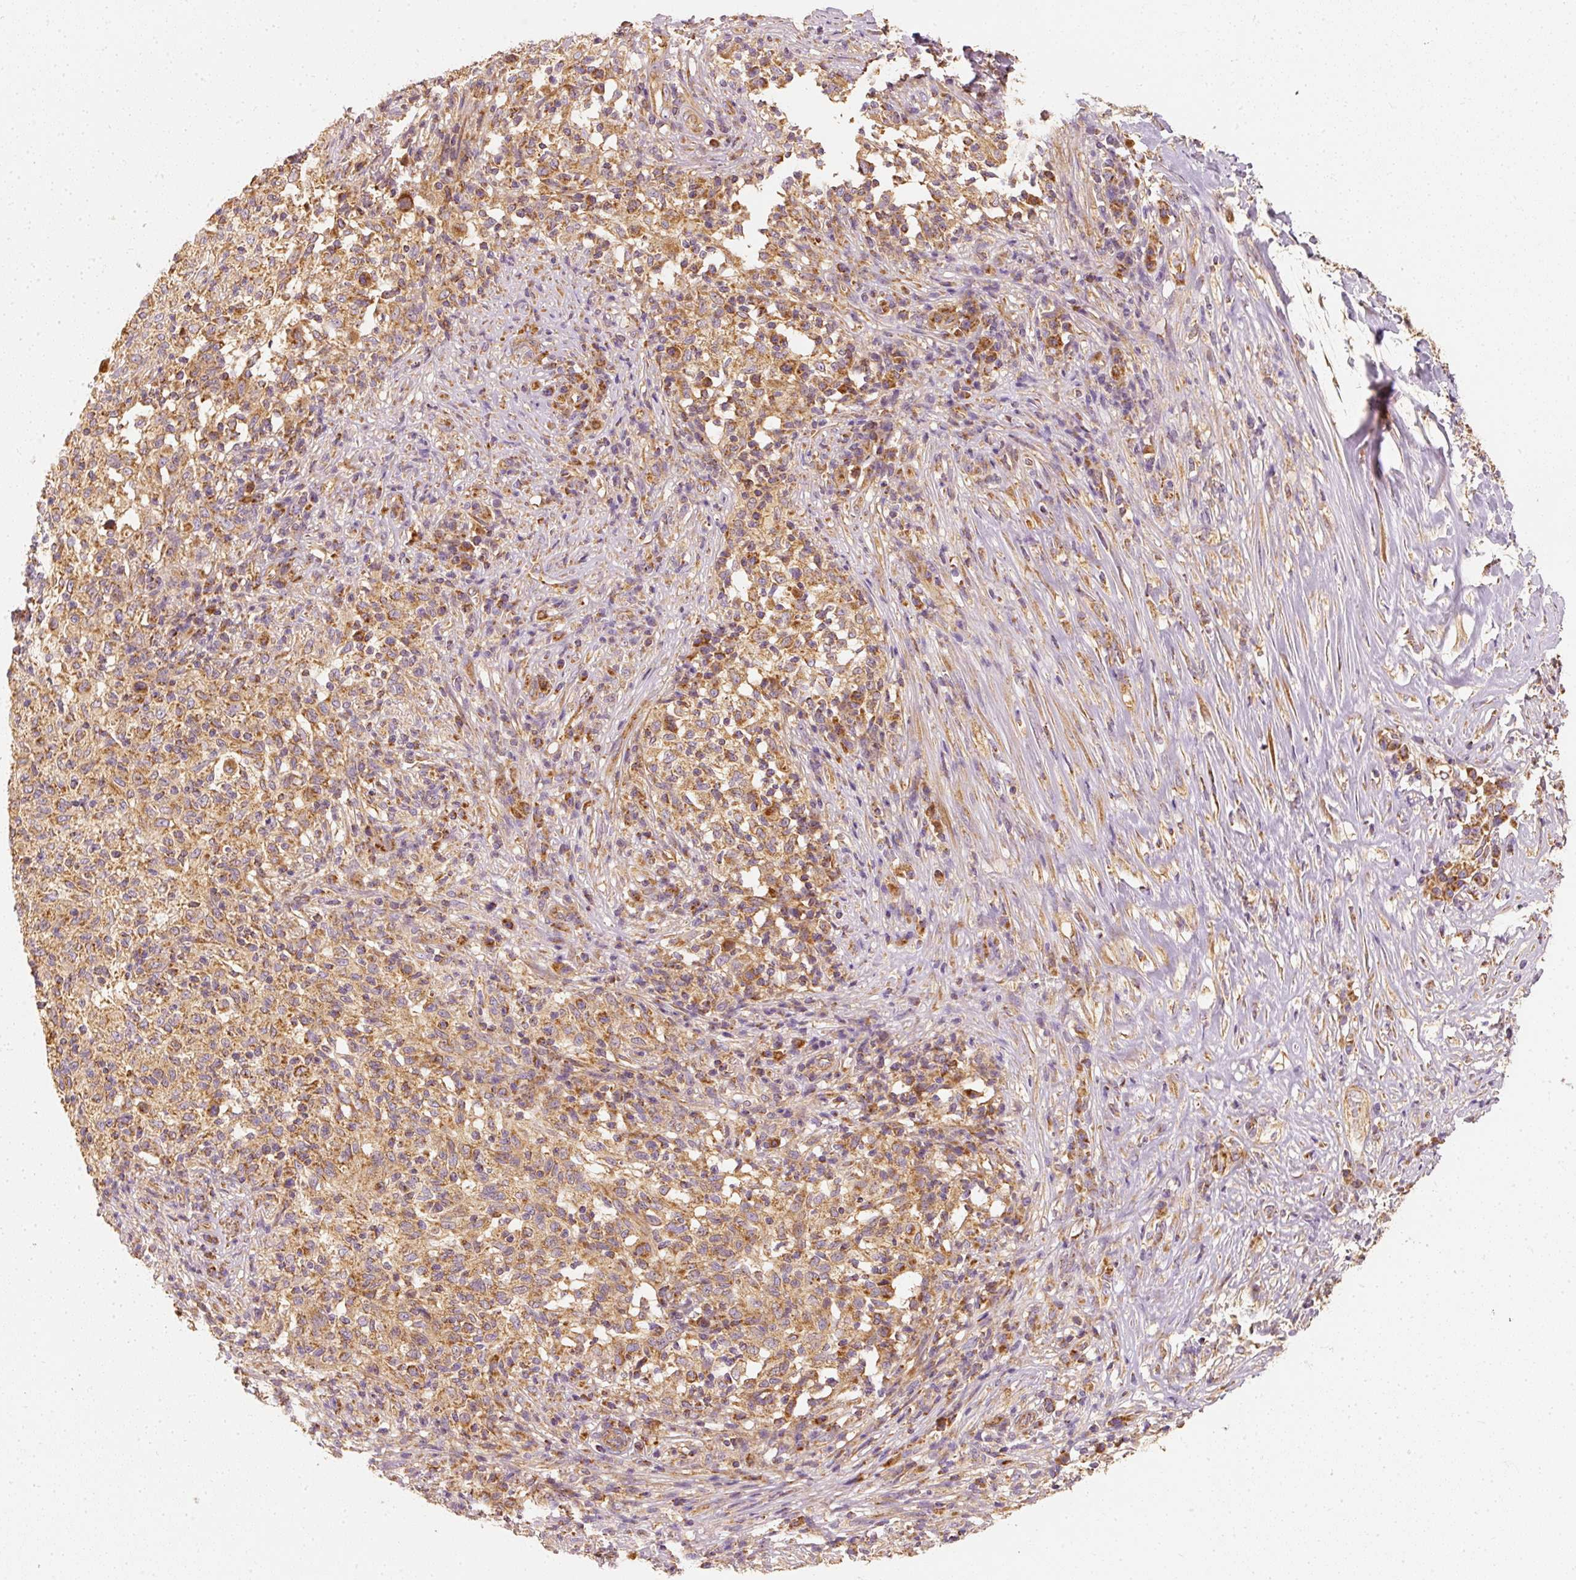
{"staining": {"intensity": "moderate", "quantity": ">75%", "location": "cytoplasmic/membranous"}, "tissue": "melanoma", "cell_type": "Tumor cells", "image_type": "cancer", "snomed": [{"axis": "morphology", "description": "Malignant melanoma, NOS"}, {"axis": "topography", "description": "Skin"}], "caption": "Protein staining by immunohistochemistry (IHC) demonstrates moderate cytoplasmic/membranous staining in about >75% of tumor cells in malignant melanoma.", "gene": "TOMM40", "patient": {"sex": "male", "age": 66}}